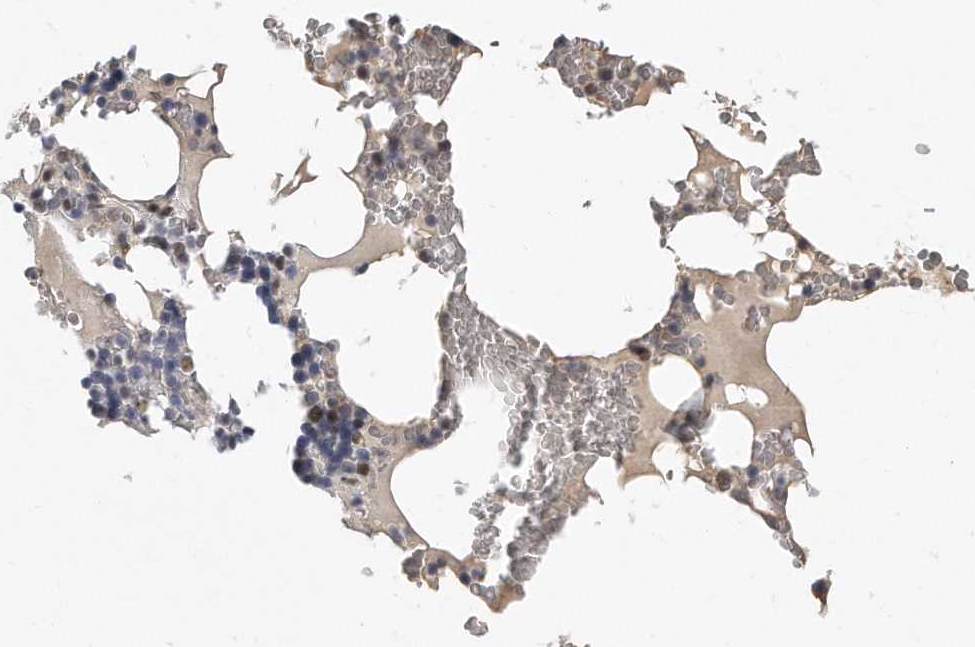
{"staining": {"intensity": "moderate", "quantity": "<25%", "location": "nuclear"}, "tissue": "bone marrow", "cell_type": "Hematopoietic cells", "image_type": "normal", "snomed": [{"axis": "morphology", "description": "Normal tissue, NOS"}, {"axis": "topography", "description": "Bone marrow"}], "caption": "The image exhibits staining of normal bone marrow, revealing moderate nuclear protein expression (brown color) within hematopoietic cells.", "gene": "CTBP2", "patient": {"sex": "male", "age": 58}}